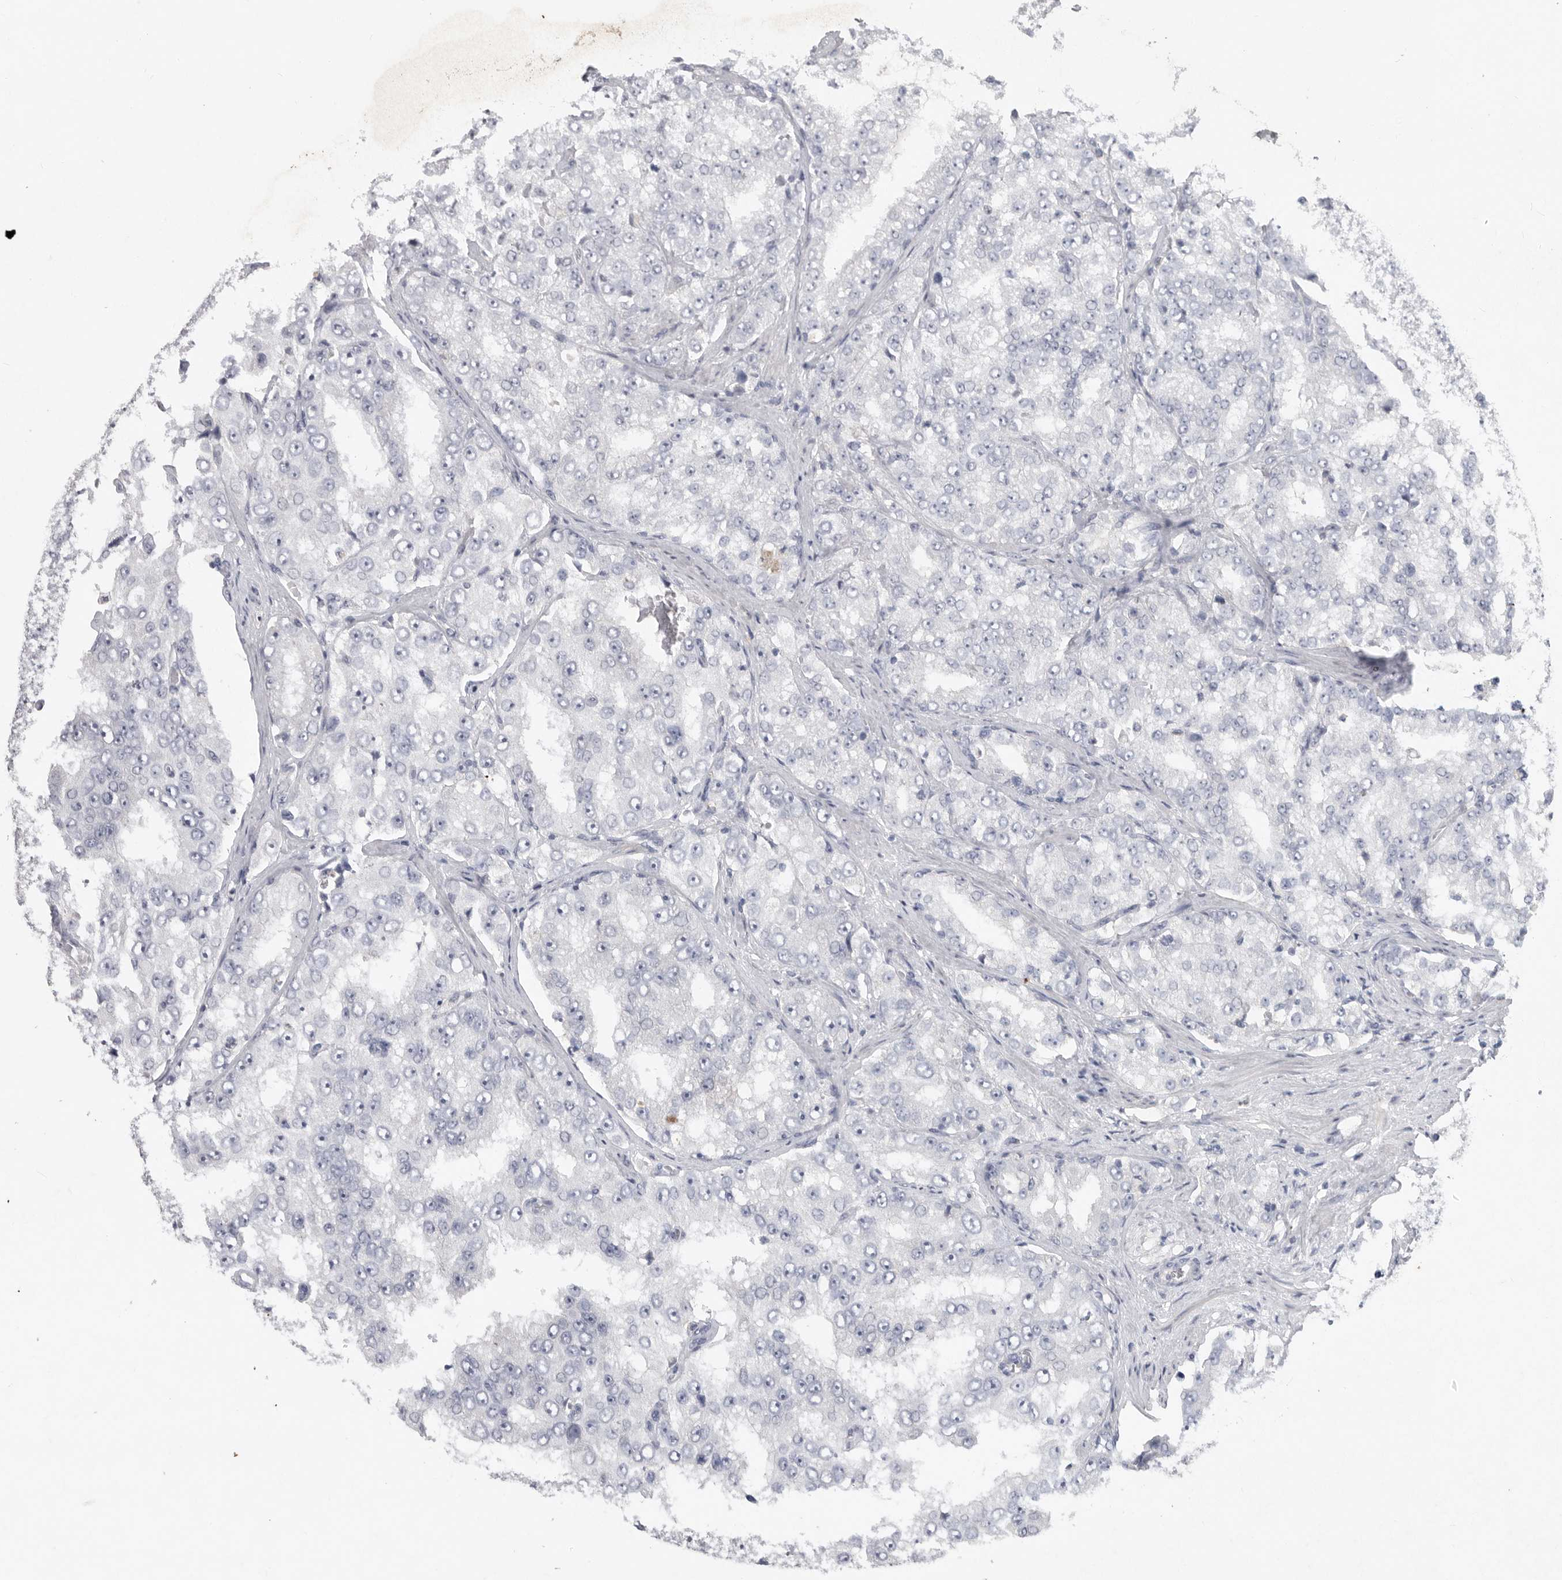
{"staining": {"intensity": "negative", "quantity": "none", "location": "none"}, "tissue": "prostate cancer", "cell_type": "Tumor cells", "image_type": "cancer", "snomed": [{"axis": "morphology", "description": "Adenocarcinoma, High grade"}, {"axis": "topography", "description": "Prostate"}], "caption": "Tumor cells are negative for protein expression in human high-grade adenocarcinoma (prostate).", "gene": "REG4", "patient": {"sex": "male", "age": 58}}